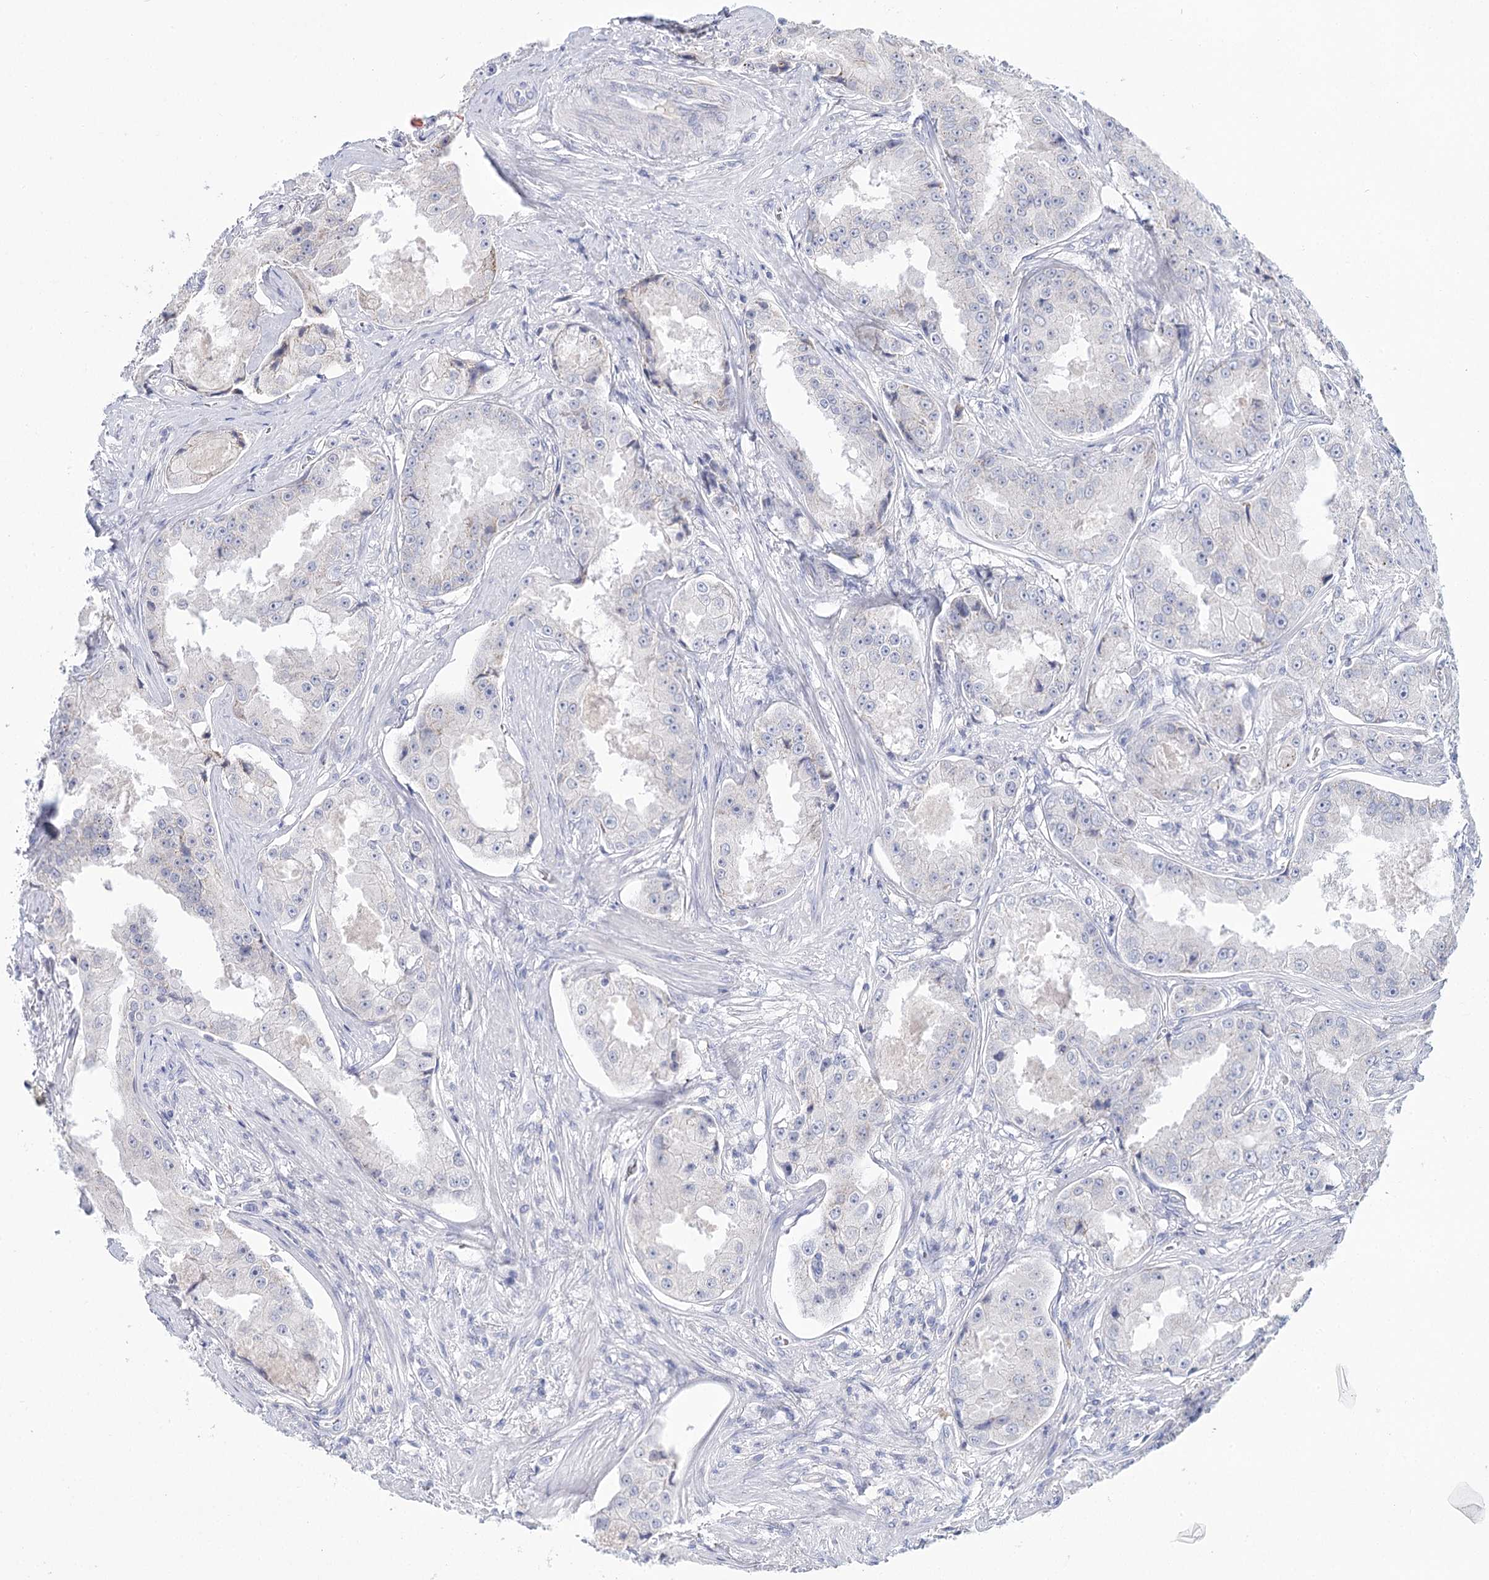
{"staining": {"intensity": "negative", "quantity": "none", "location": "none"}, "tissue": "prostate cancer", "cell_type": "Tumor cells", "image_type": "cancer", "snomed": [{"axis": "morphology", "description": "Adenocarcinoma, High grade"}, {"axis": "topography", "description": "Prostate"}], "caption": "An image of prostate high-grade adenocarcinoma stained for a protein reveals no brown staining in tumor cells.", "gene": "ARHGAP44", "patient": {"sex": "male", "age": 73}}